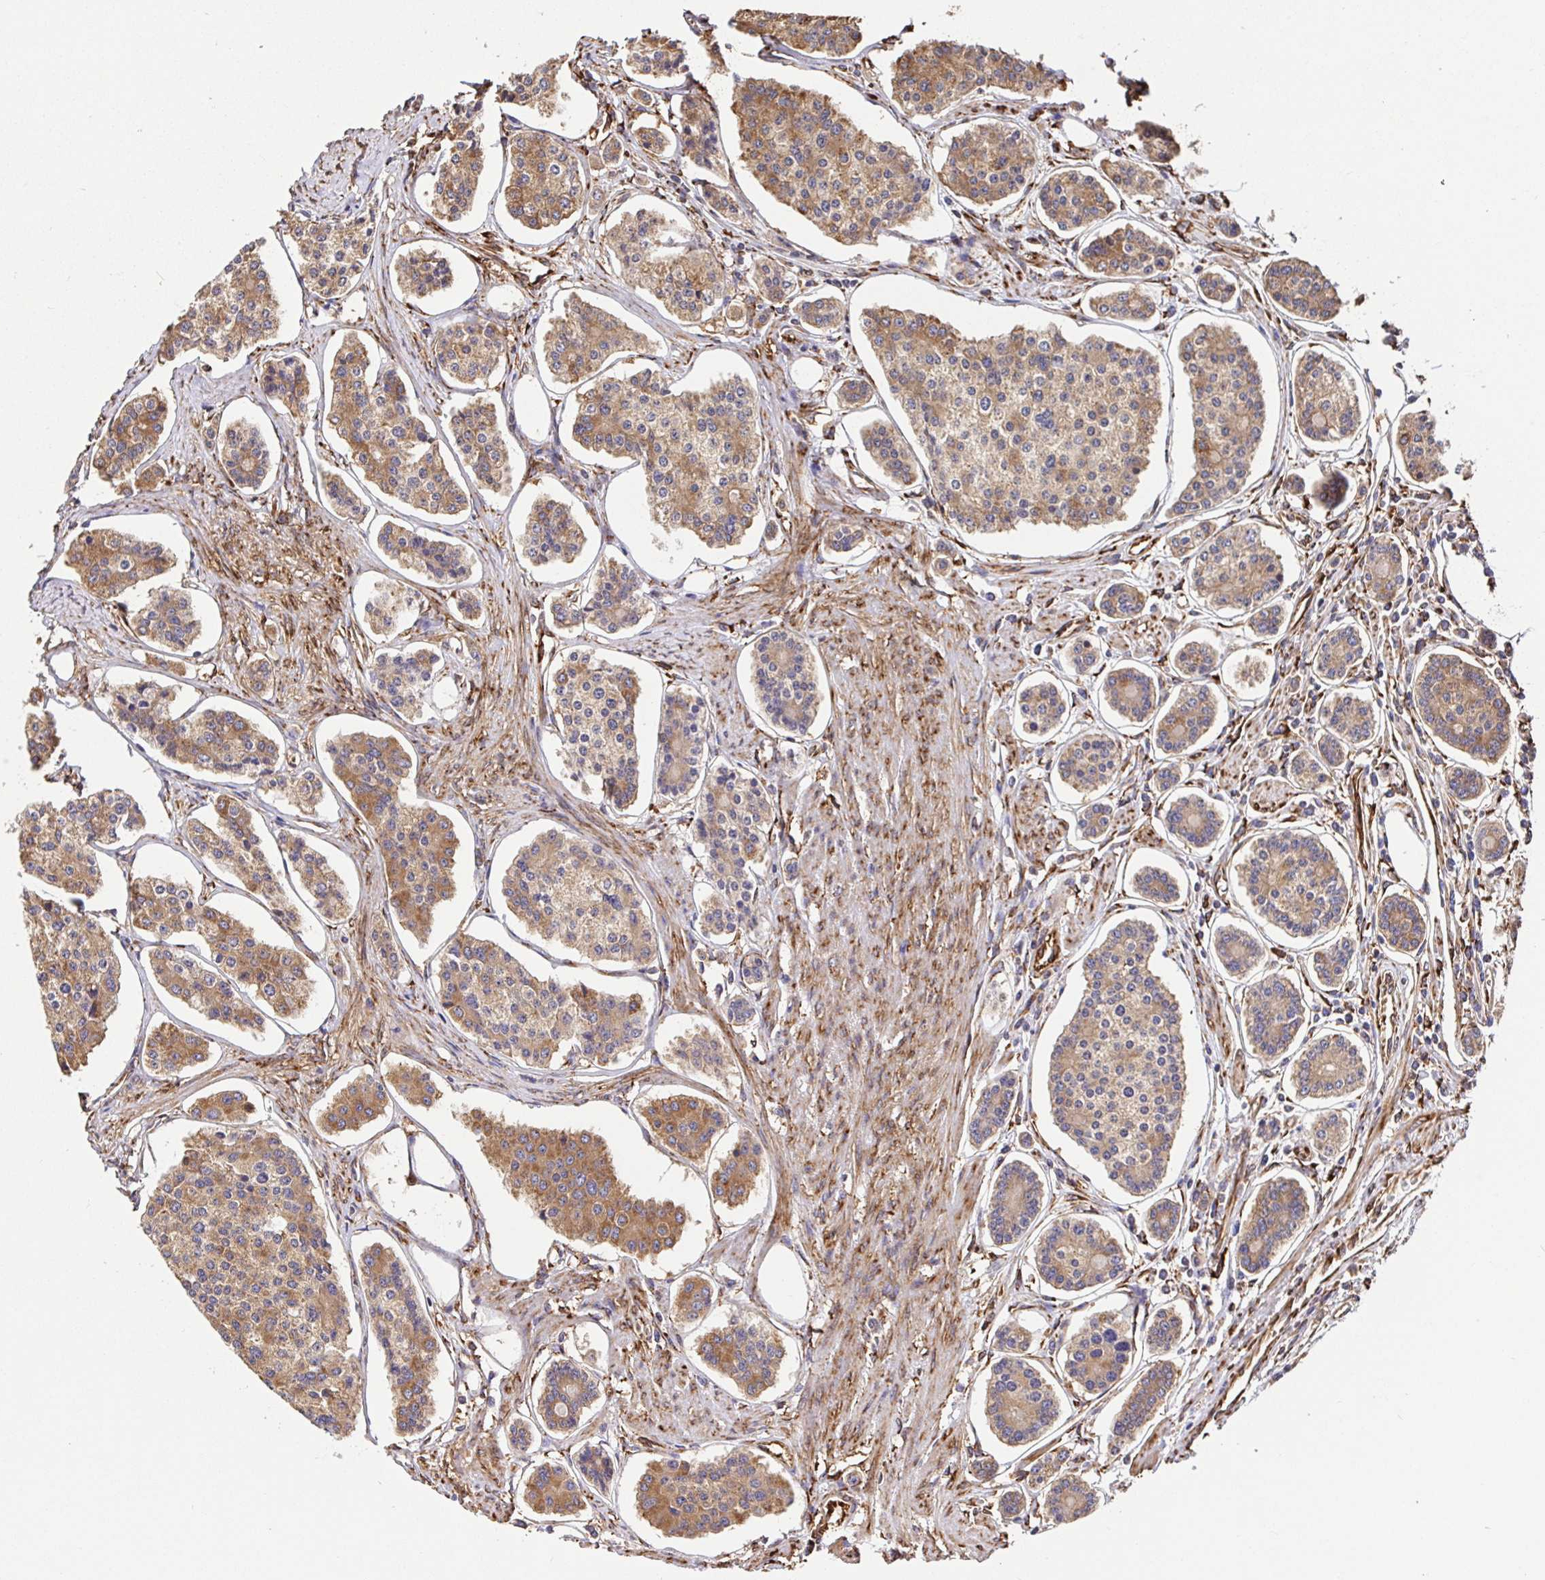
{"staining": {"intensity": "moderate", "quantity": ">75%", "location": "cytoplasmic/membranous"}, "tissue": "carcinoid", "cell_type": "Tumor cells", "image_type": "cancer", "snomed": [{"axis": "morphology", "description": "Carcinoid, malignant, NOS"}, {"axis": "topography", "description": "Small intestine"}], "caption": "This histopathology image exhibits immunohistochemistry (IHC) staining of human carcinoid, with medium moderate cytoplasmic/membranous positivity in about >75% of tumor cells.", "gene": "MAOA", "patient": {"sex": "female", "age": 65}}